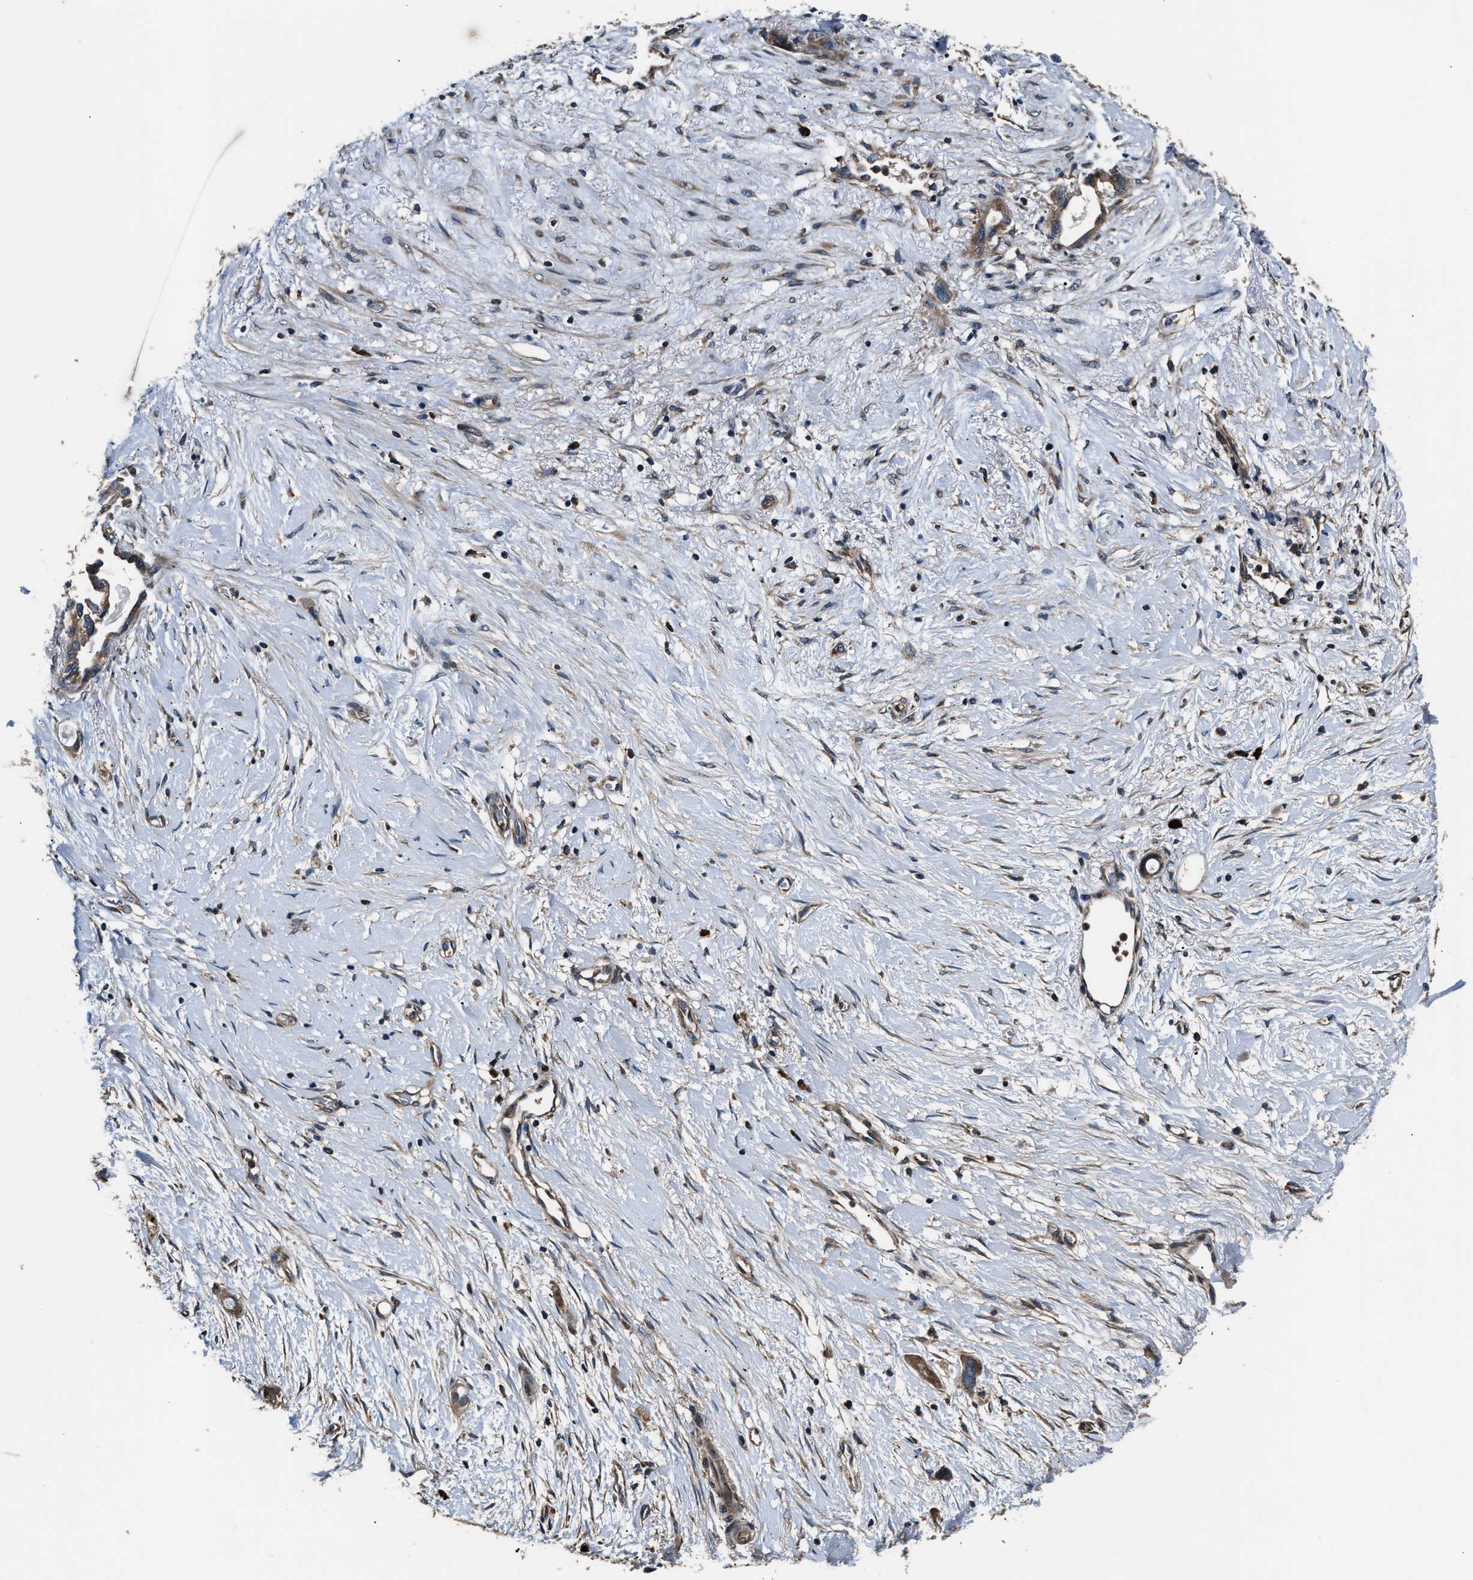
{"staining": {"intensity": "moderate", "quantity": ">75%", "location": "cytoplasmic/membranous"}, "tissue": "liver cancer", "cell_type": "Tumor cells", "image_type": "cancer", "snomed": [{"axis": "morphology", "description": "Cholangiocarcinoma"}, {"axis": "topography", "description": "Liver"}], "caption": "IHC (DAB) staining of liver cancer reveals moderate cytoplasmic/membranous protein expression in about >75% of tumor cells.", "gene": "IMPDH2", "patient": {"sex": "female", "age": 65}}